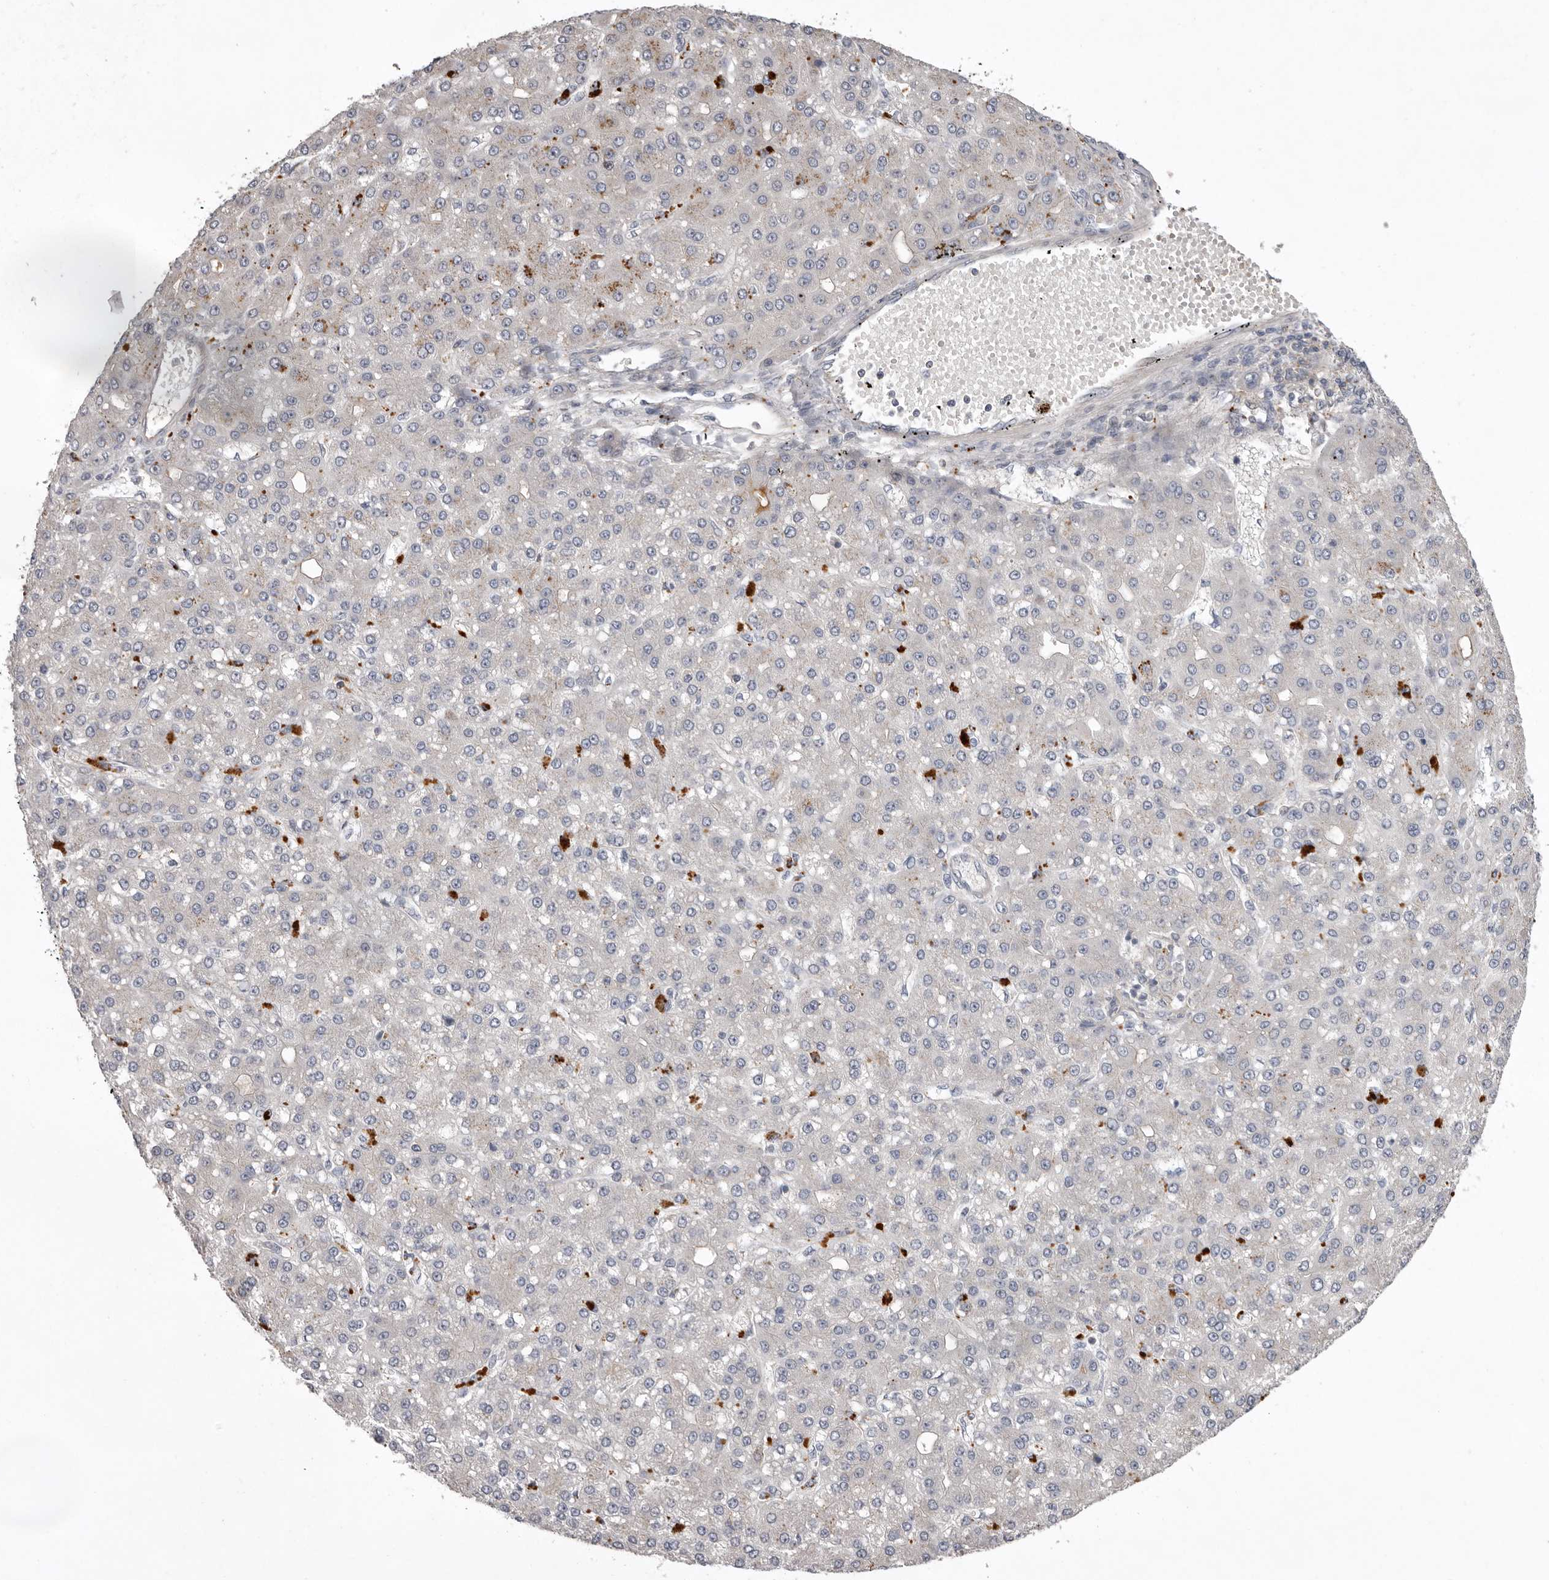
{"staining": {"intensity": "negative", "quantity": "none", "location": "none"}, "tissue": "liver cancer", "cell_type": "Tumor cells", "image_type": "cancer", "snomed": [{"axis": "morphology", "description": "Carcinoma, Hepatocellular, NOS"}, {"axis": "topography", "description": "Liver"}], "caption": "An immunohistochemistry (IHC) image of liver cancer (hepatocellular carcinoma) is shown. There is no staining in tumor cells of liver cancer (hepatocellular carcinoma). (DAB IHC with hematoxylin counter stain).", "gene": "WDR47", "patient": {"sex": "male", "age": 67}}